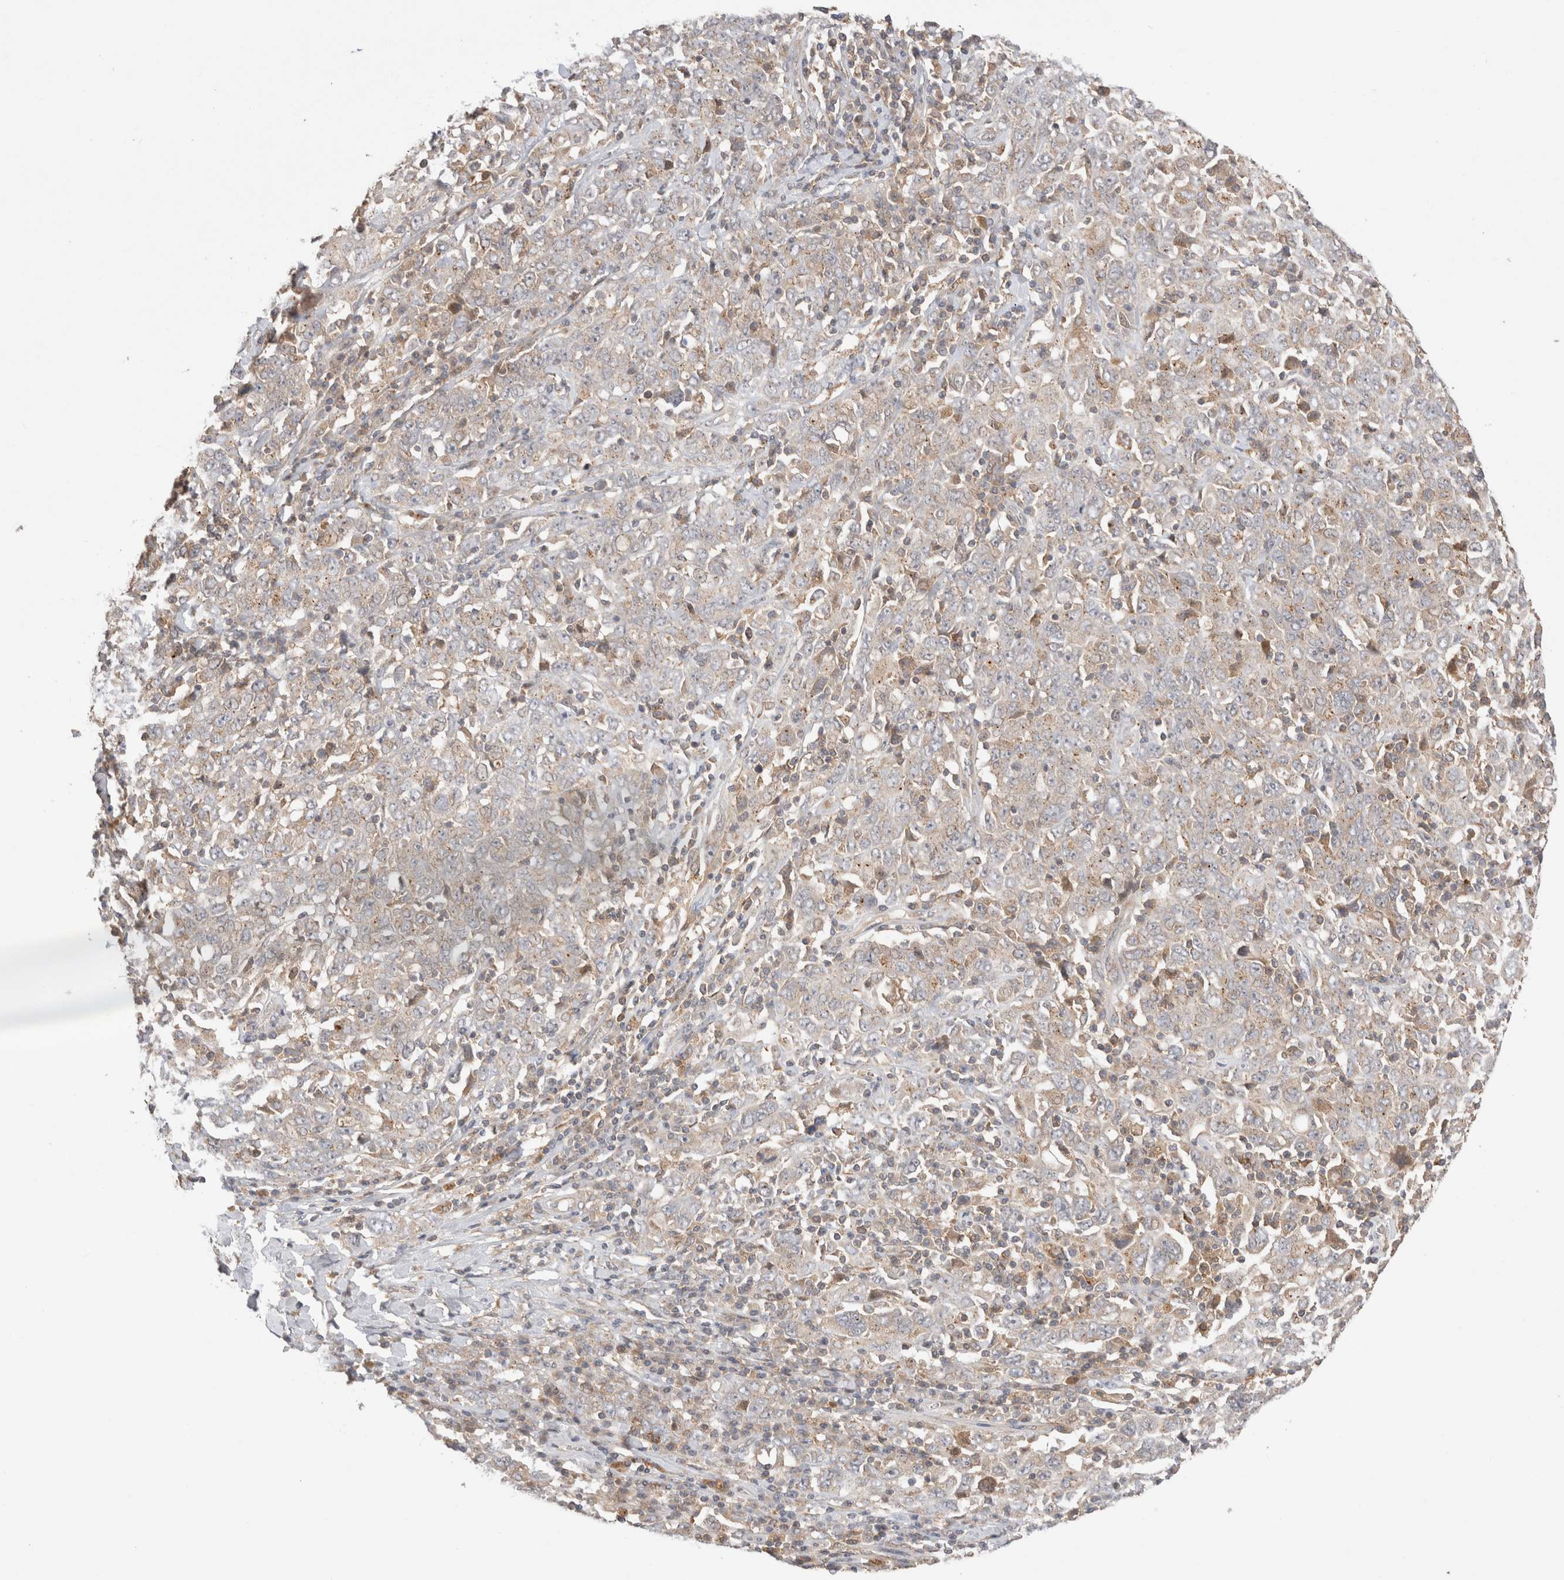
{"staining": {"intensity": "weak", "quantity": "25%-75%", "location": "cytoplasmic/membranous"}, "tissue": "ovarian cancer", "cell_type": "Tumor cells", "image_type": "cancer", "snomed": [{"axis": "morphology", "description": "Carcinoma, endometroid"}, {"axis": "topography", "description": "Ovary"}], "caption": "Protein staining displays weak cytoplasmic/membranous staining in approximately 25%-75% of tumor cells in ovarian endometroid carcinoma.", "gene": "VPS28", "patient": {"sex": "female", "age": 62}}